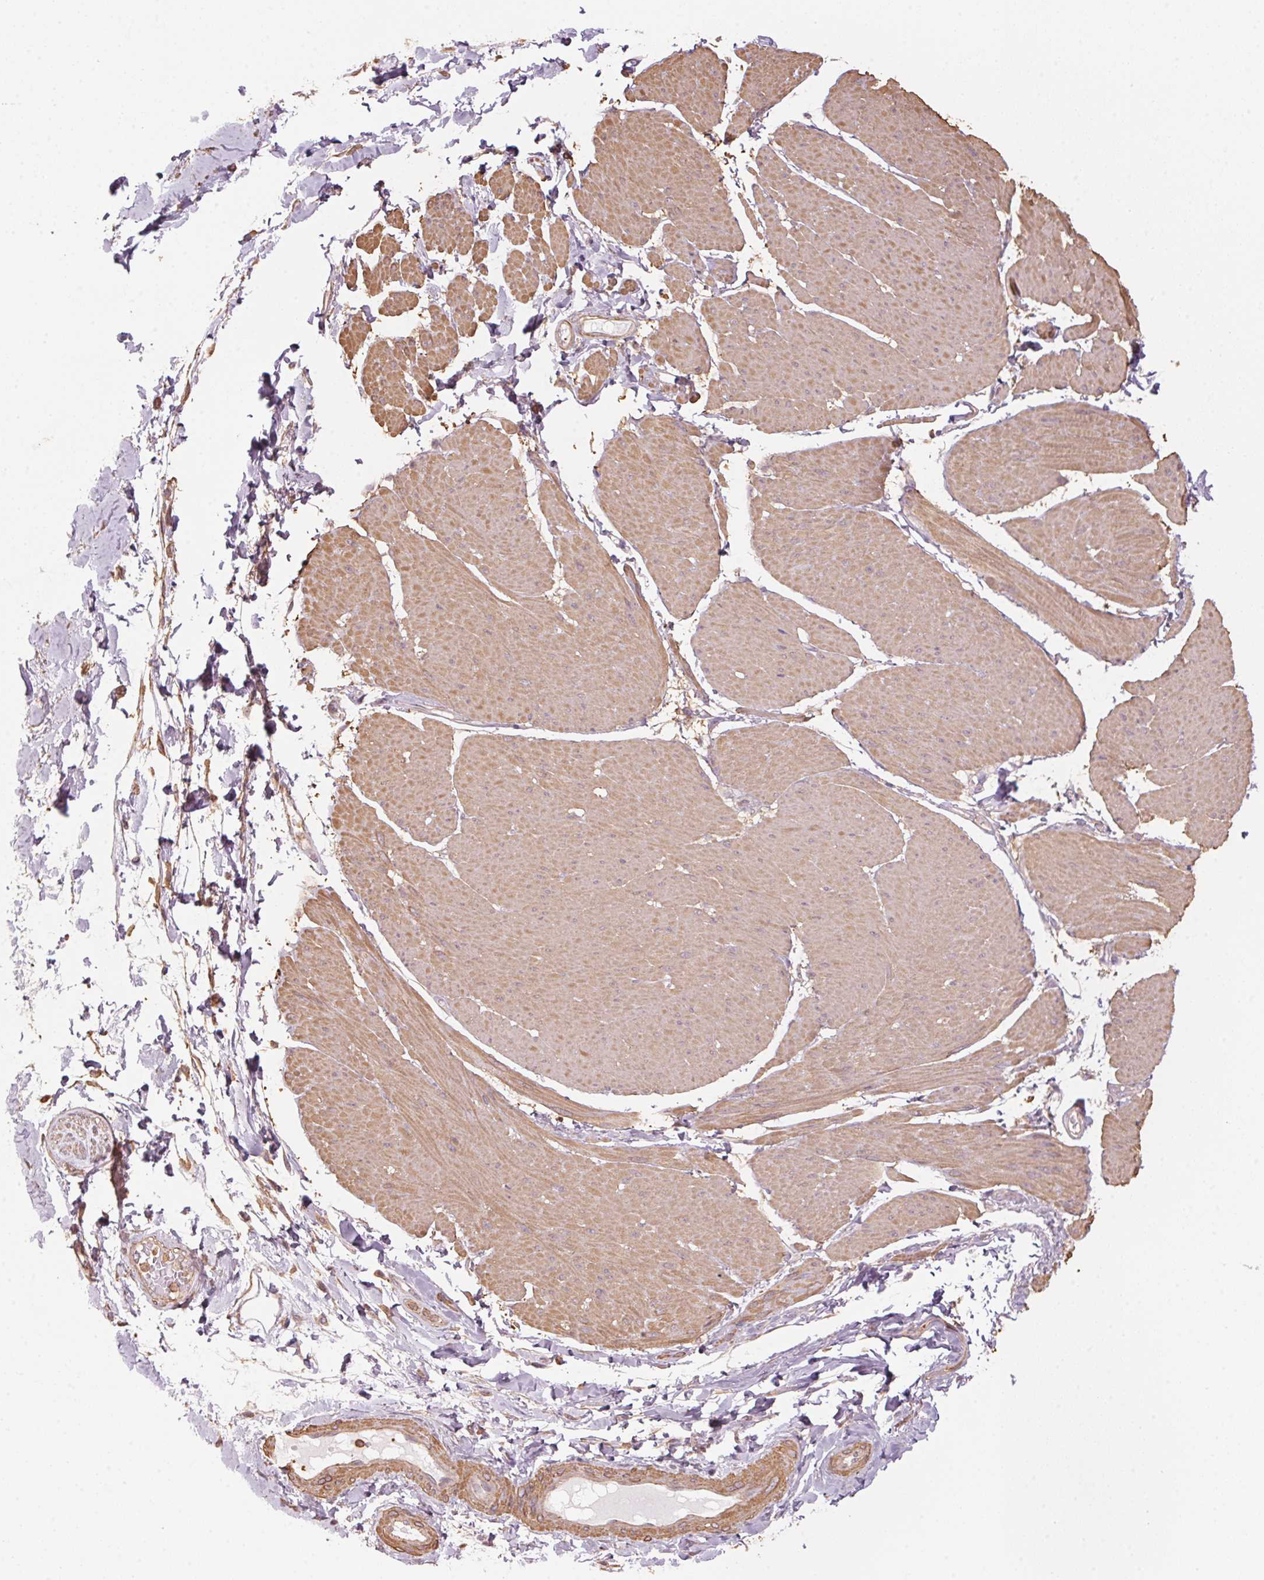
{"staining": {"intensity": "negative", "quantity": "none", "location": "none"}, "tissue": "adipose tissue", "cell_type": "Adipocytes", "image_type": "normal", "snomed": [{"axis": "morphology", "description": "Normal tissue, NOS"}, {"axis": "topography", "description": "Urinary bladder"}, {"axis": "topography", "description": "Peripheral nerve tissue"}], "caption": "This photomicrograph is of normal adipose tissue stained with IHC to label a protein in brown with the nuclei are counter-stained blue. There is no positivity in adipocytes.", "gene": "QDPR", "patient": {"sex": "female", "age": 60}}